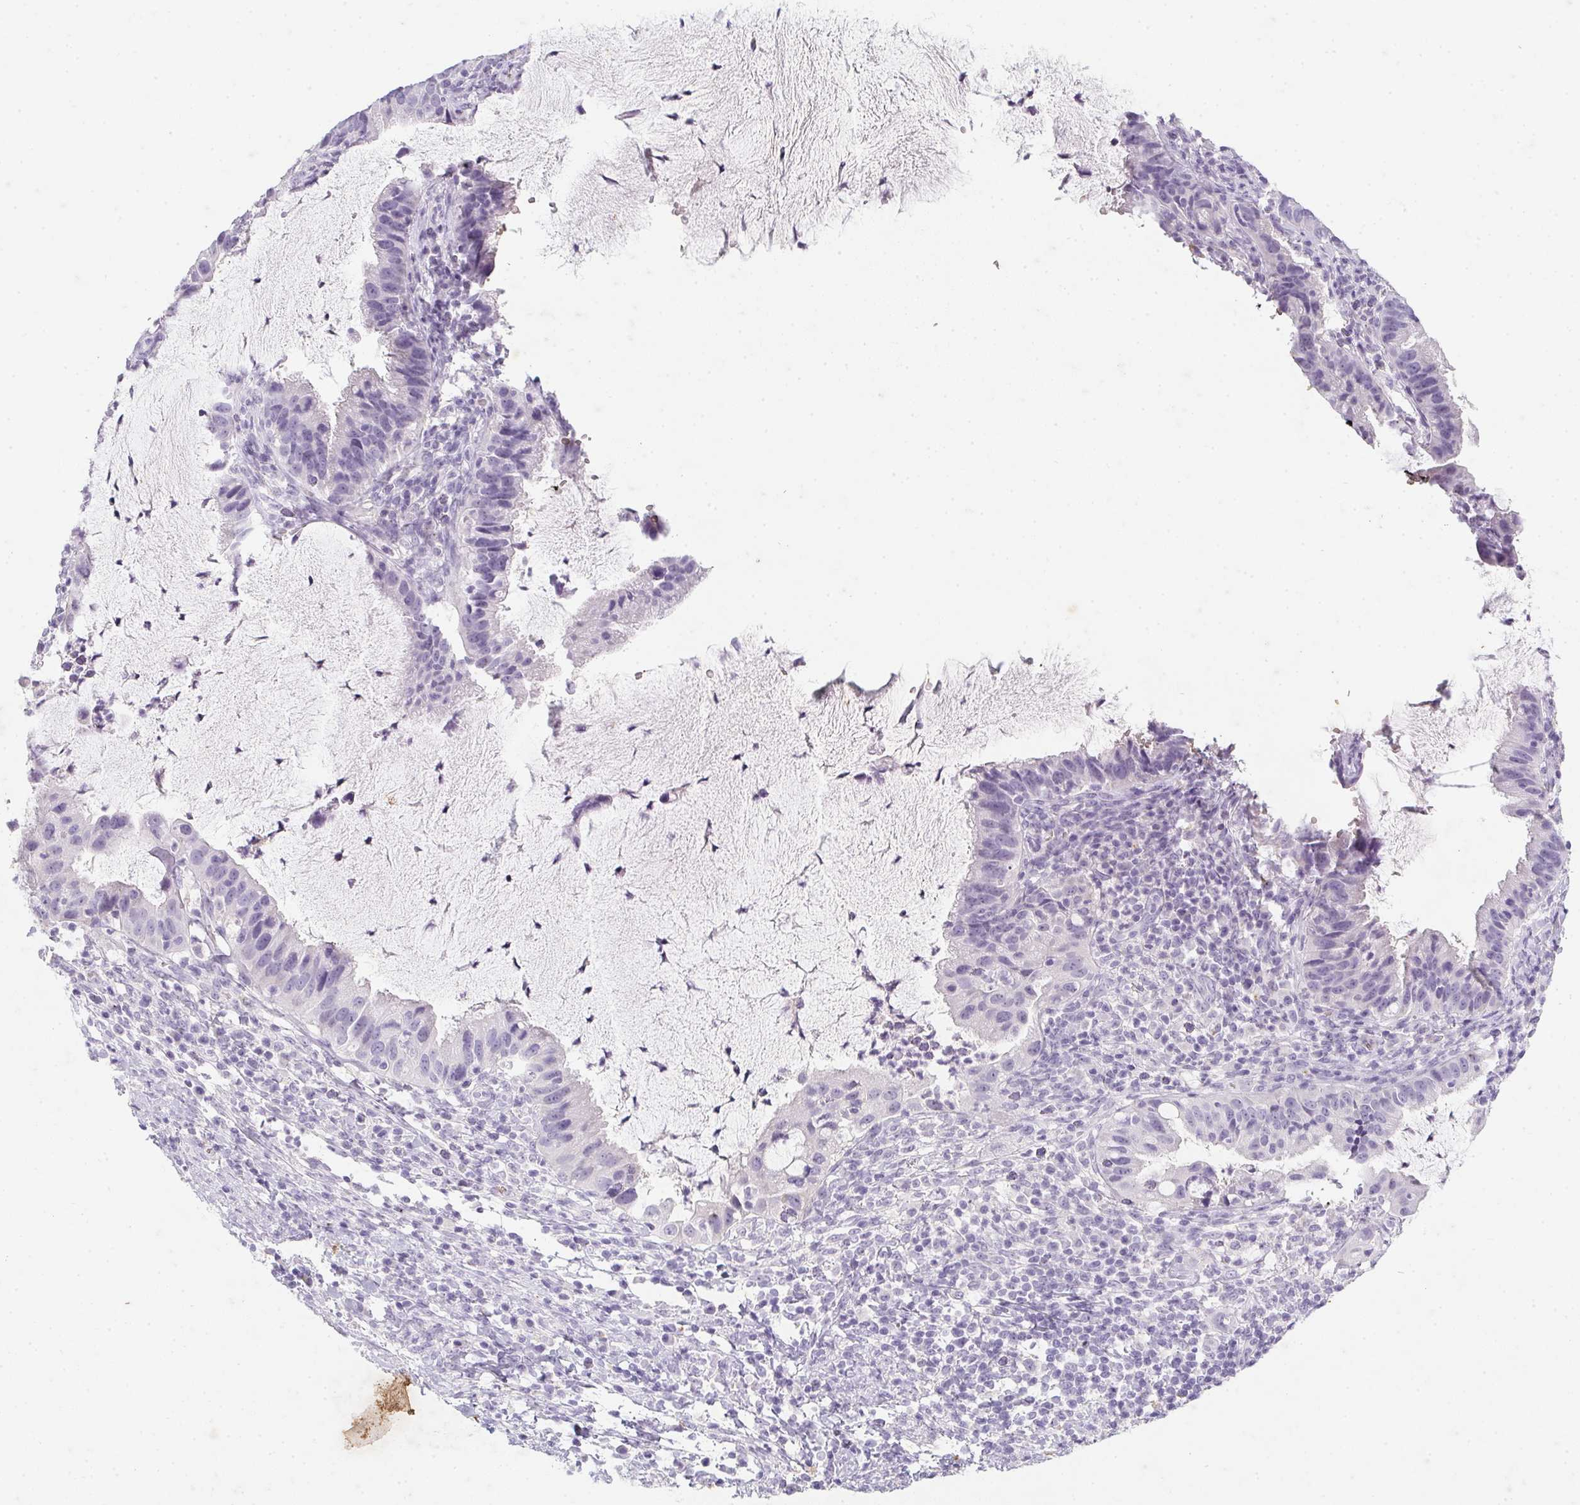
{"staining": {"intensity": "negative", "quantity": "none", "location": "none"}, "tissue": "cervical cancer", "cell_type": "Tumor cells", "image_type": "cancer", "snomed": [{"axis": "morphology", "description": "Adenocarcinoma, NOS"}, {"axis": "topography", "description": "Cervix"}], "caption": "Protein analysis of cervical cancer exhibits no significant staining in tumor cells. Nuclei are stained in blue.", "gene": "DCD", "patient": {"sex": "female", "age": 34}}